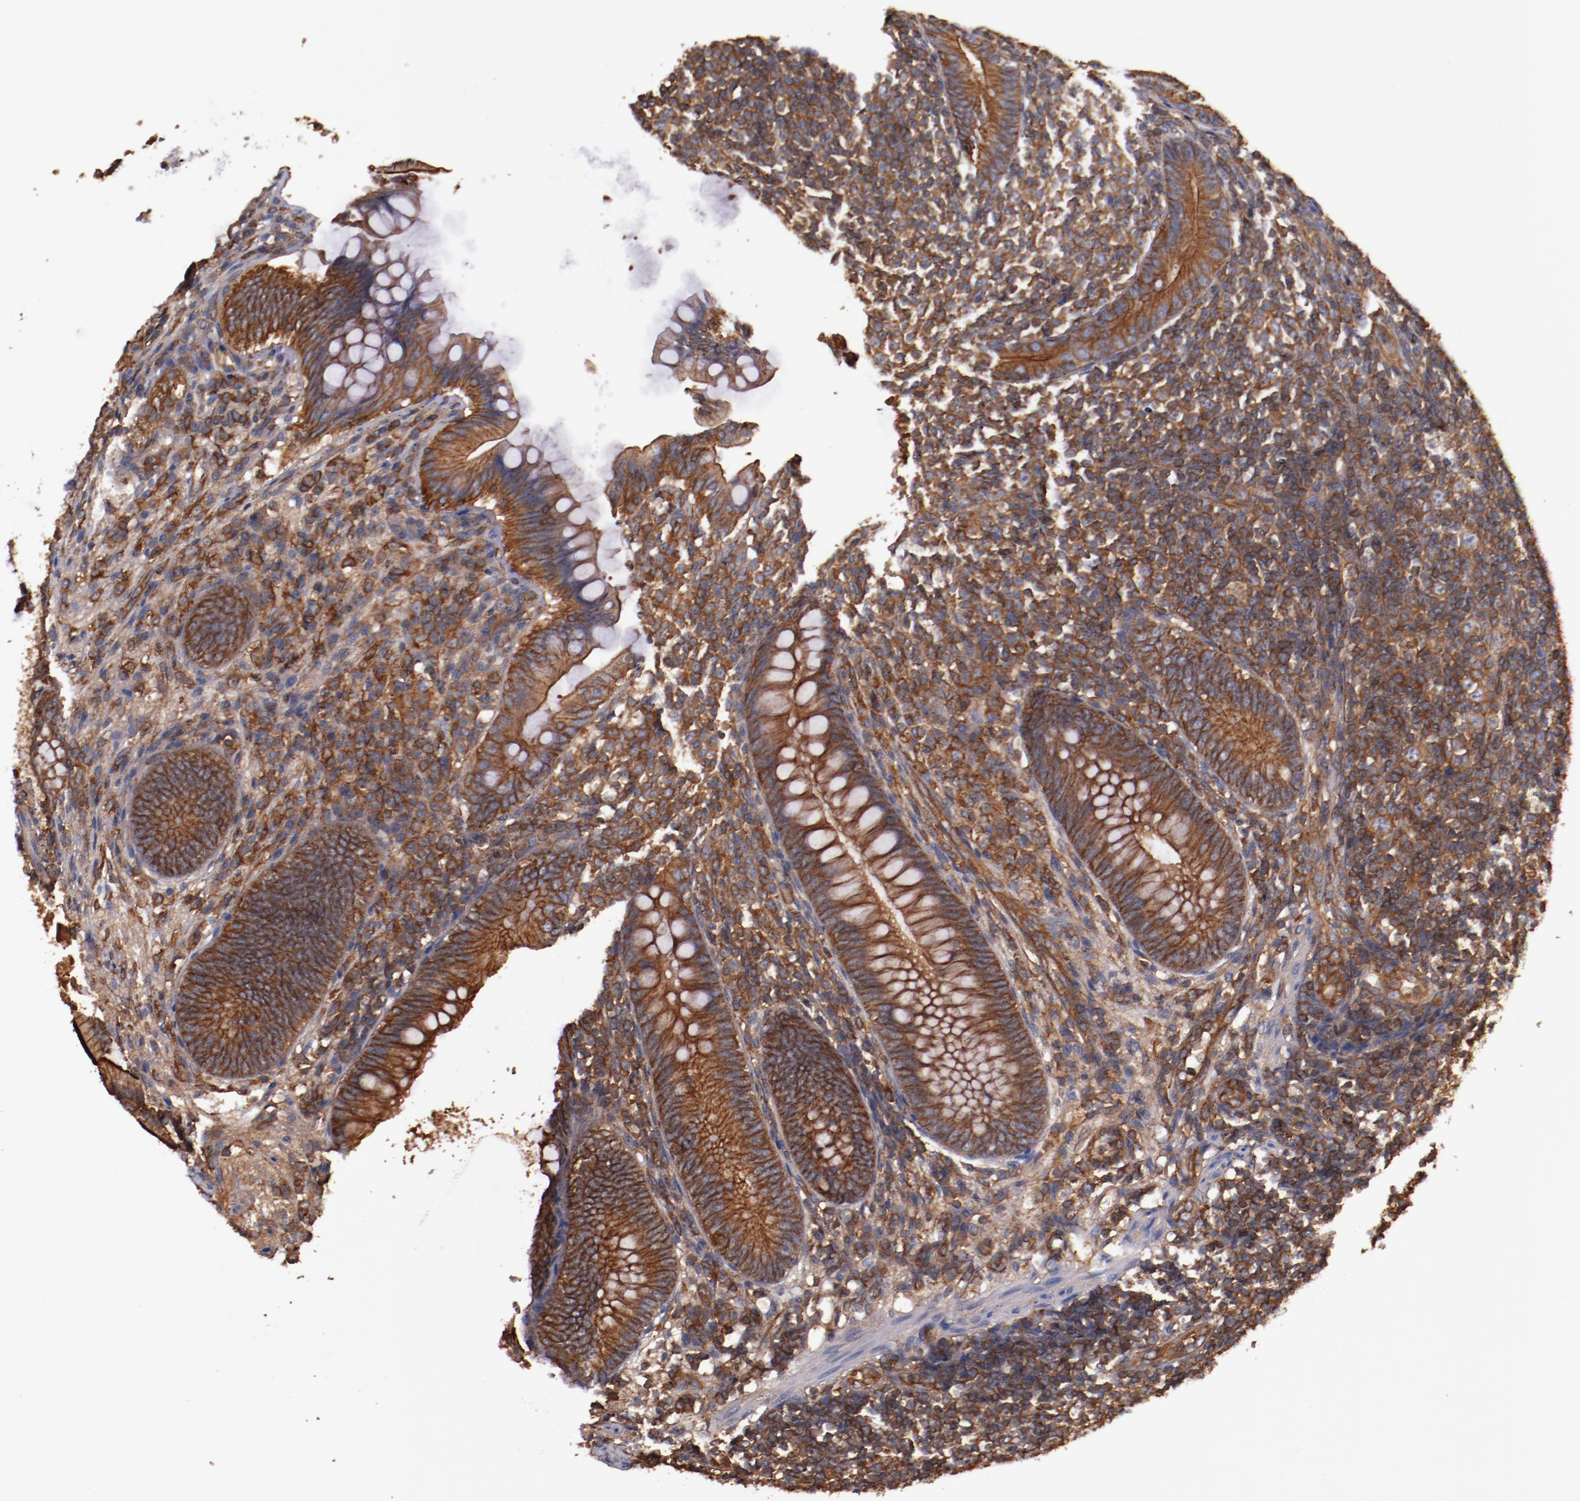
{"staining": {"intensity": "strong", "quantity": ">75%", "location": "cytoplasmic/membranous"}, "tissue": "appendix", "cell_type": "Glandular cells", "image_type": "normal", "snomed": [{"axis": "morphology", "description": "Normal tissue, NOS"}, {"axis": "topography", "description": "Appendix"}], "caption": "High-magnification brightfield microscopy of unremarkable appendix stained with DAB (brown) and counterstained with hematoxylin (blue). glandular cells exhibit strong cytoplasmic/membranous positivity is seen in approximately>75% of cells. Using DAB (3,3'-diaminobenzidine) (brown) and hematoxylin (blue) stains, captured at high magnification using brightfield microscopy.", "gene": "TMOD3", "patient": {"sex": "female", "age": 66}}